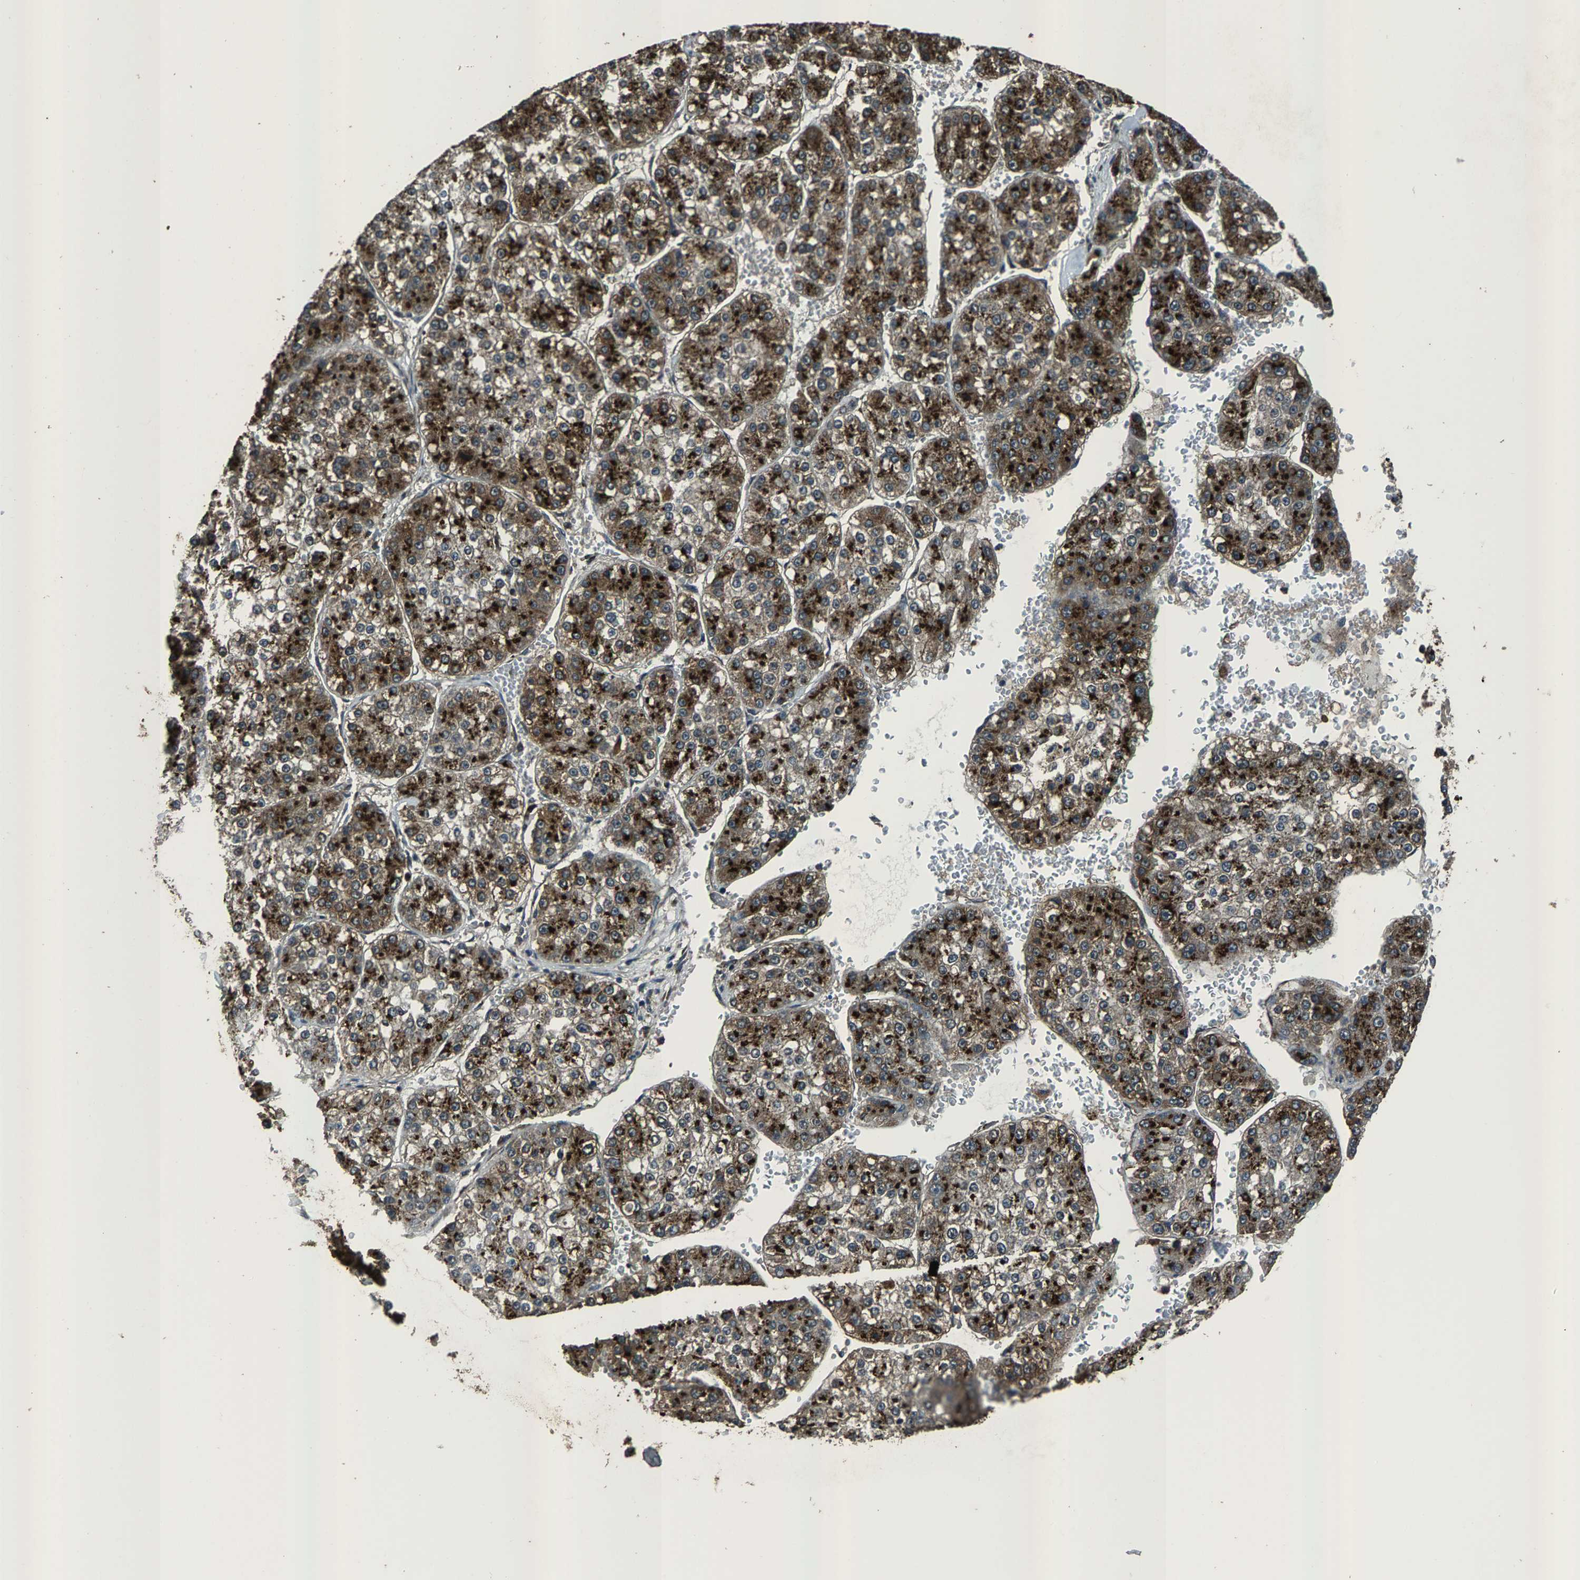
{"staining": {"intensity": "moderate", "quantity": ">75%", "location": "cytoplasmic/membranous"}, "tissue": "liver cancer", "cell_type": "Tumor cells", "image_type": "cancer", "snomed": [{"axis": "morphology", "description": "Carcinoma, Hepatocellular, NOS"}, {"axis": "topography", "description": "Liver"}], "caption": "Tumor cells exhibit moderate cytoplasmic/membranous positivity in approximately >75% of cells in hepatocellular carcinoma (liver).", "gene": "SLC38A10", "patient": {"sex": "female", "age": 73}}